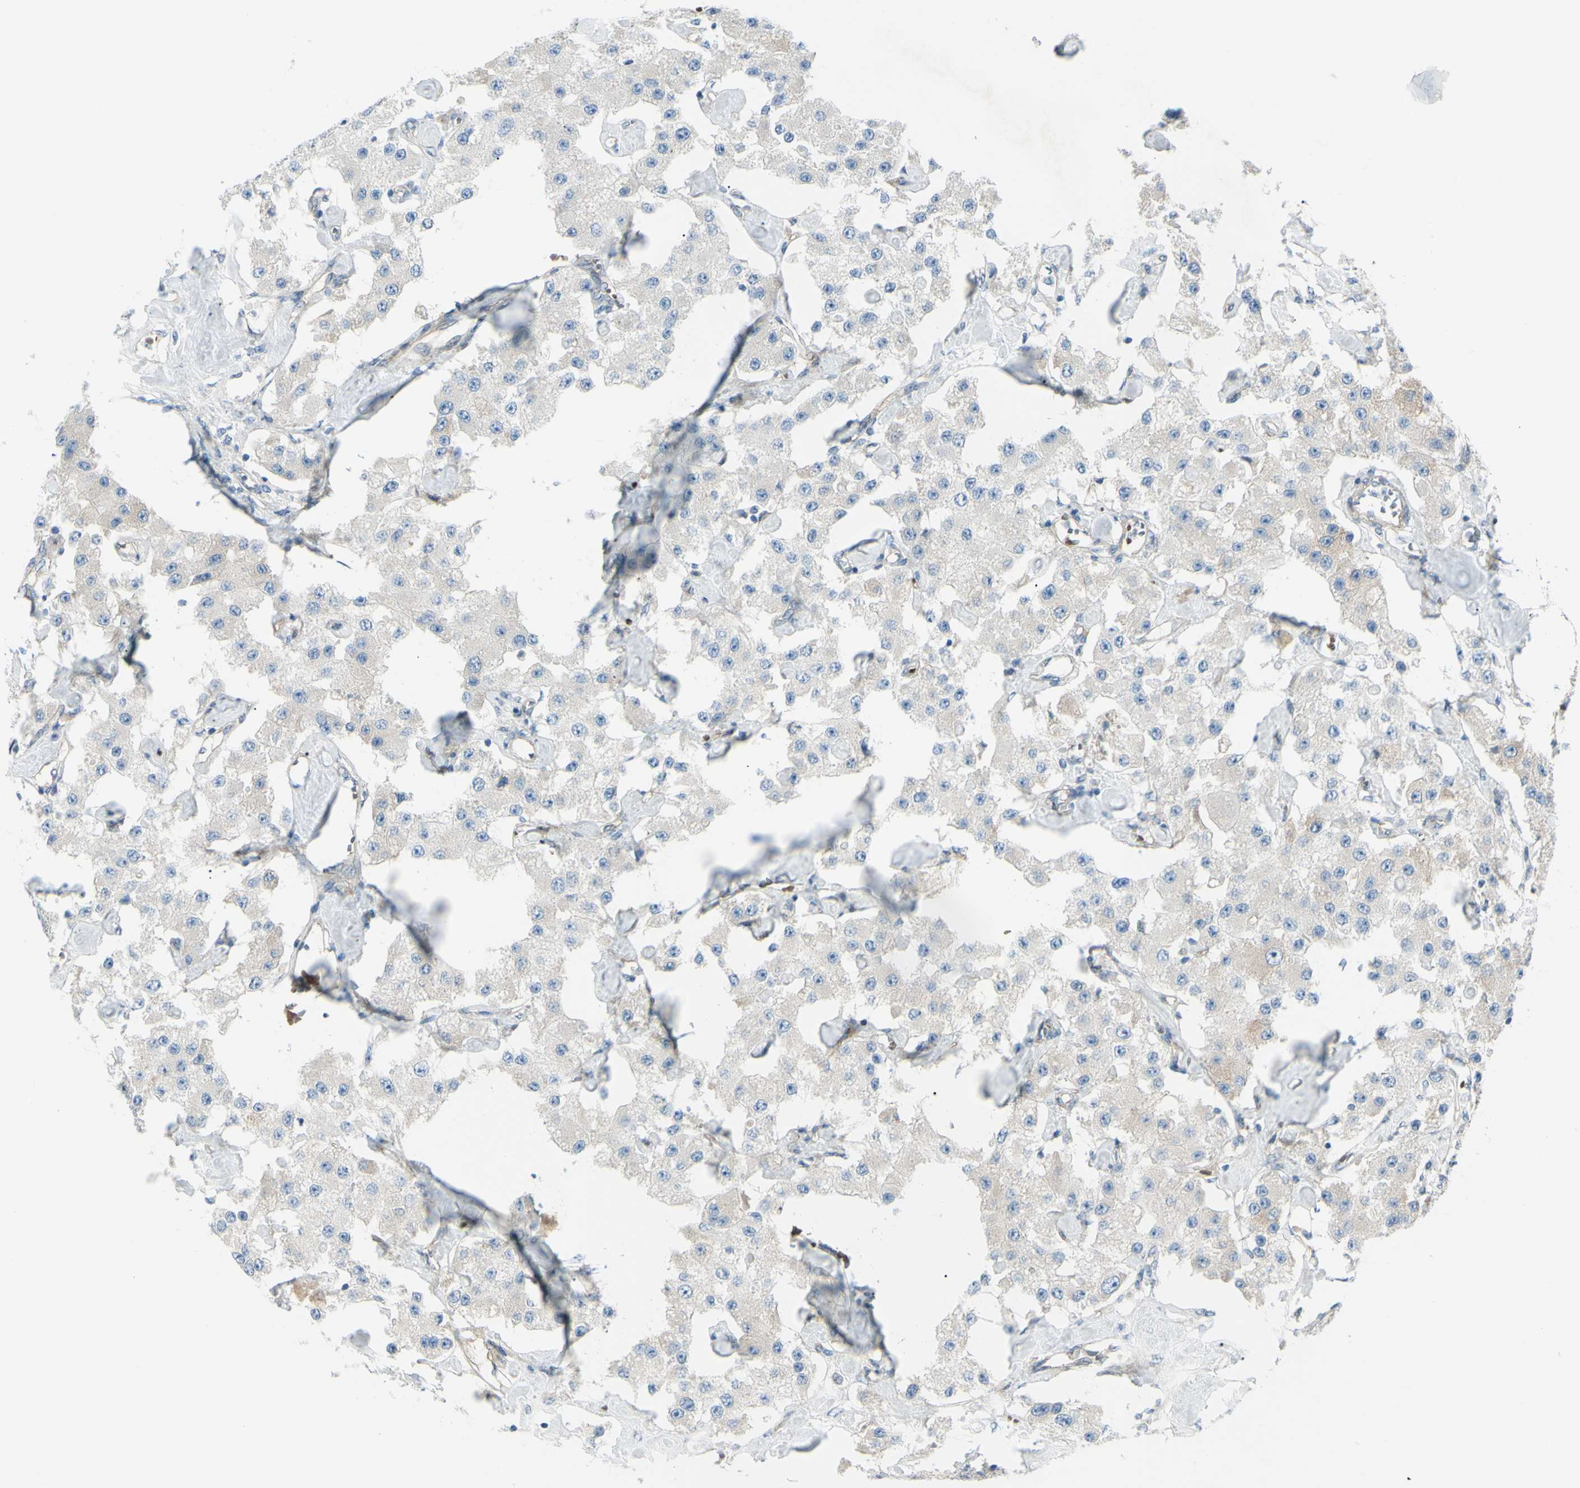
{"staining": {"intensity": "weak", "quantity": ">75%", "location": "cytoplasmic/membranous"}, "tissue": "carcinoid", "cell_type": "Tumor cells", "image_type": "cancer", "snomed": [{"axis": "morphology", "description": "Carcinoid, malignant, NOS"}, {"axis": "topography", "description": "Pancreas"}], "caption": "DAB (3,3'-diaminobenzidine) immunohistochemical staining of human carcinoid exhibits weak cytoplasmic/membranous protein positivity in about >75% of tumor cells. (DAB (3,3'-diaminobenzidine) IHC with brightfield microscopy, high magnification).", "gene": "PCDHGA2", "patient": {"sex": "male", "age": 41}}